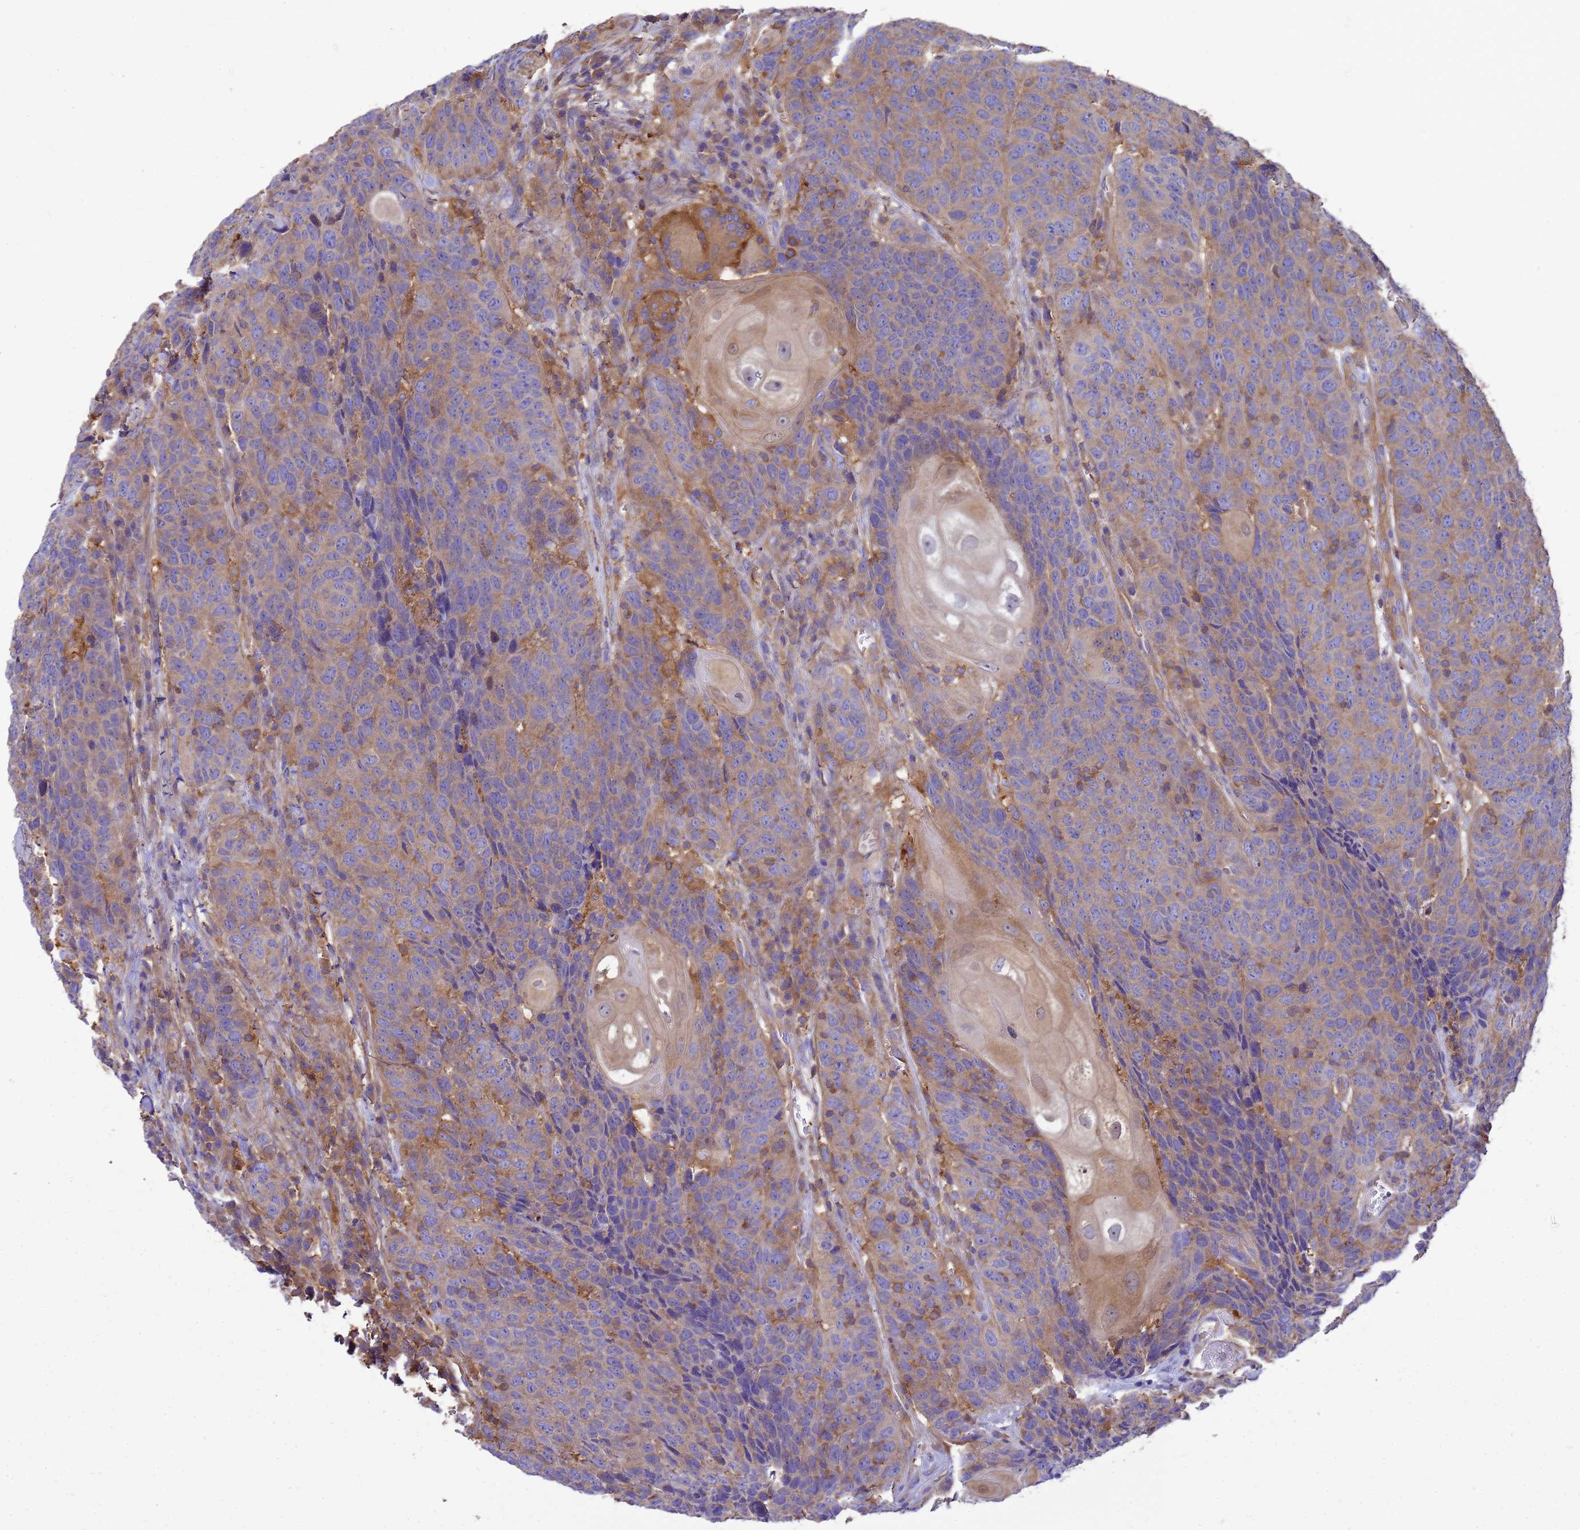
{"staining": {"intensity": "weak", "quantity": "25%-75%", "location": "cytoplasmic/membranous"}, "tissue": "head and neck cancer", "cell_type": "Tumor cells", "image_type": "cancer", "snomed": [{"axis": "morphology", "description": "Squamous cell carcinoma, NOS"}, {"axis": "topography", "description": "Head-Neck"}], "caption": "Immunohistochemistry (IHC) micrograph of human squamous cell carcinoma (head and neck) stained for a protein (brown), which shows low levels of weak cytoplasmic/membranous expression in approximately 25%-75% of tumor cells.", "gene": "ZNF235", "patient": {"sex": "male", "age": 66}}